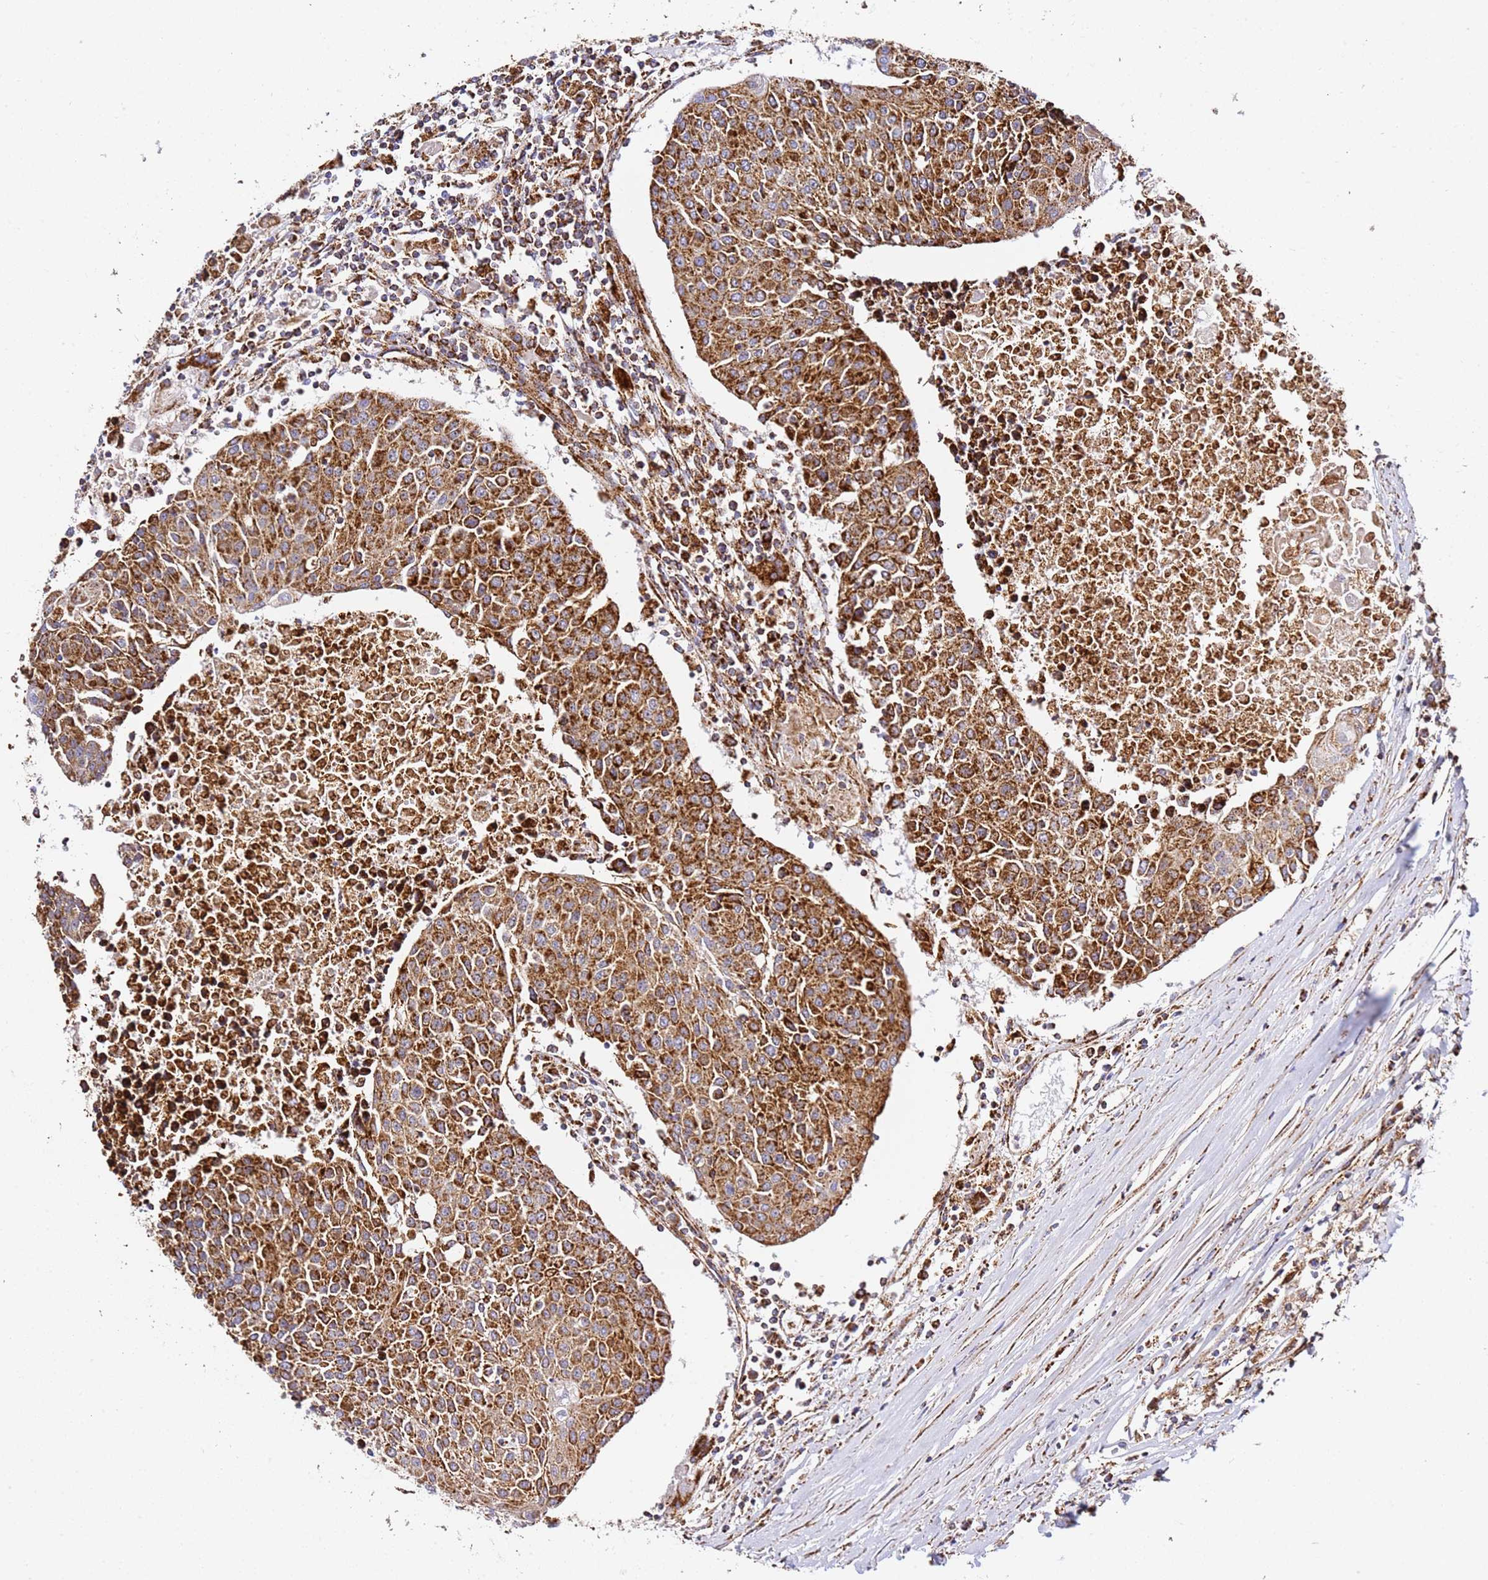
{"staining": {"intensity": "strong", "quantity": ">75%", "location": "cytoplasmic/membranous"}, "tissue": "urothelial cancer", "cell_type": "Tumor cells", "image_type": "cancer", "snomed": [{"axis": "morphology", "description": "Urothelial carcinoma, High grade"}, {"axis": "topography", "description": "Urinary bladder"}], "caption": "Protein staining of high-grade urothelial carcinoma tissue shows strong cytoplasmic/membranous staining in about >75% of tumor cells.", "gene": "NDUFA3", "patient": {"sex": "female", "age": 85}}